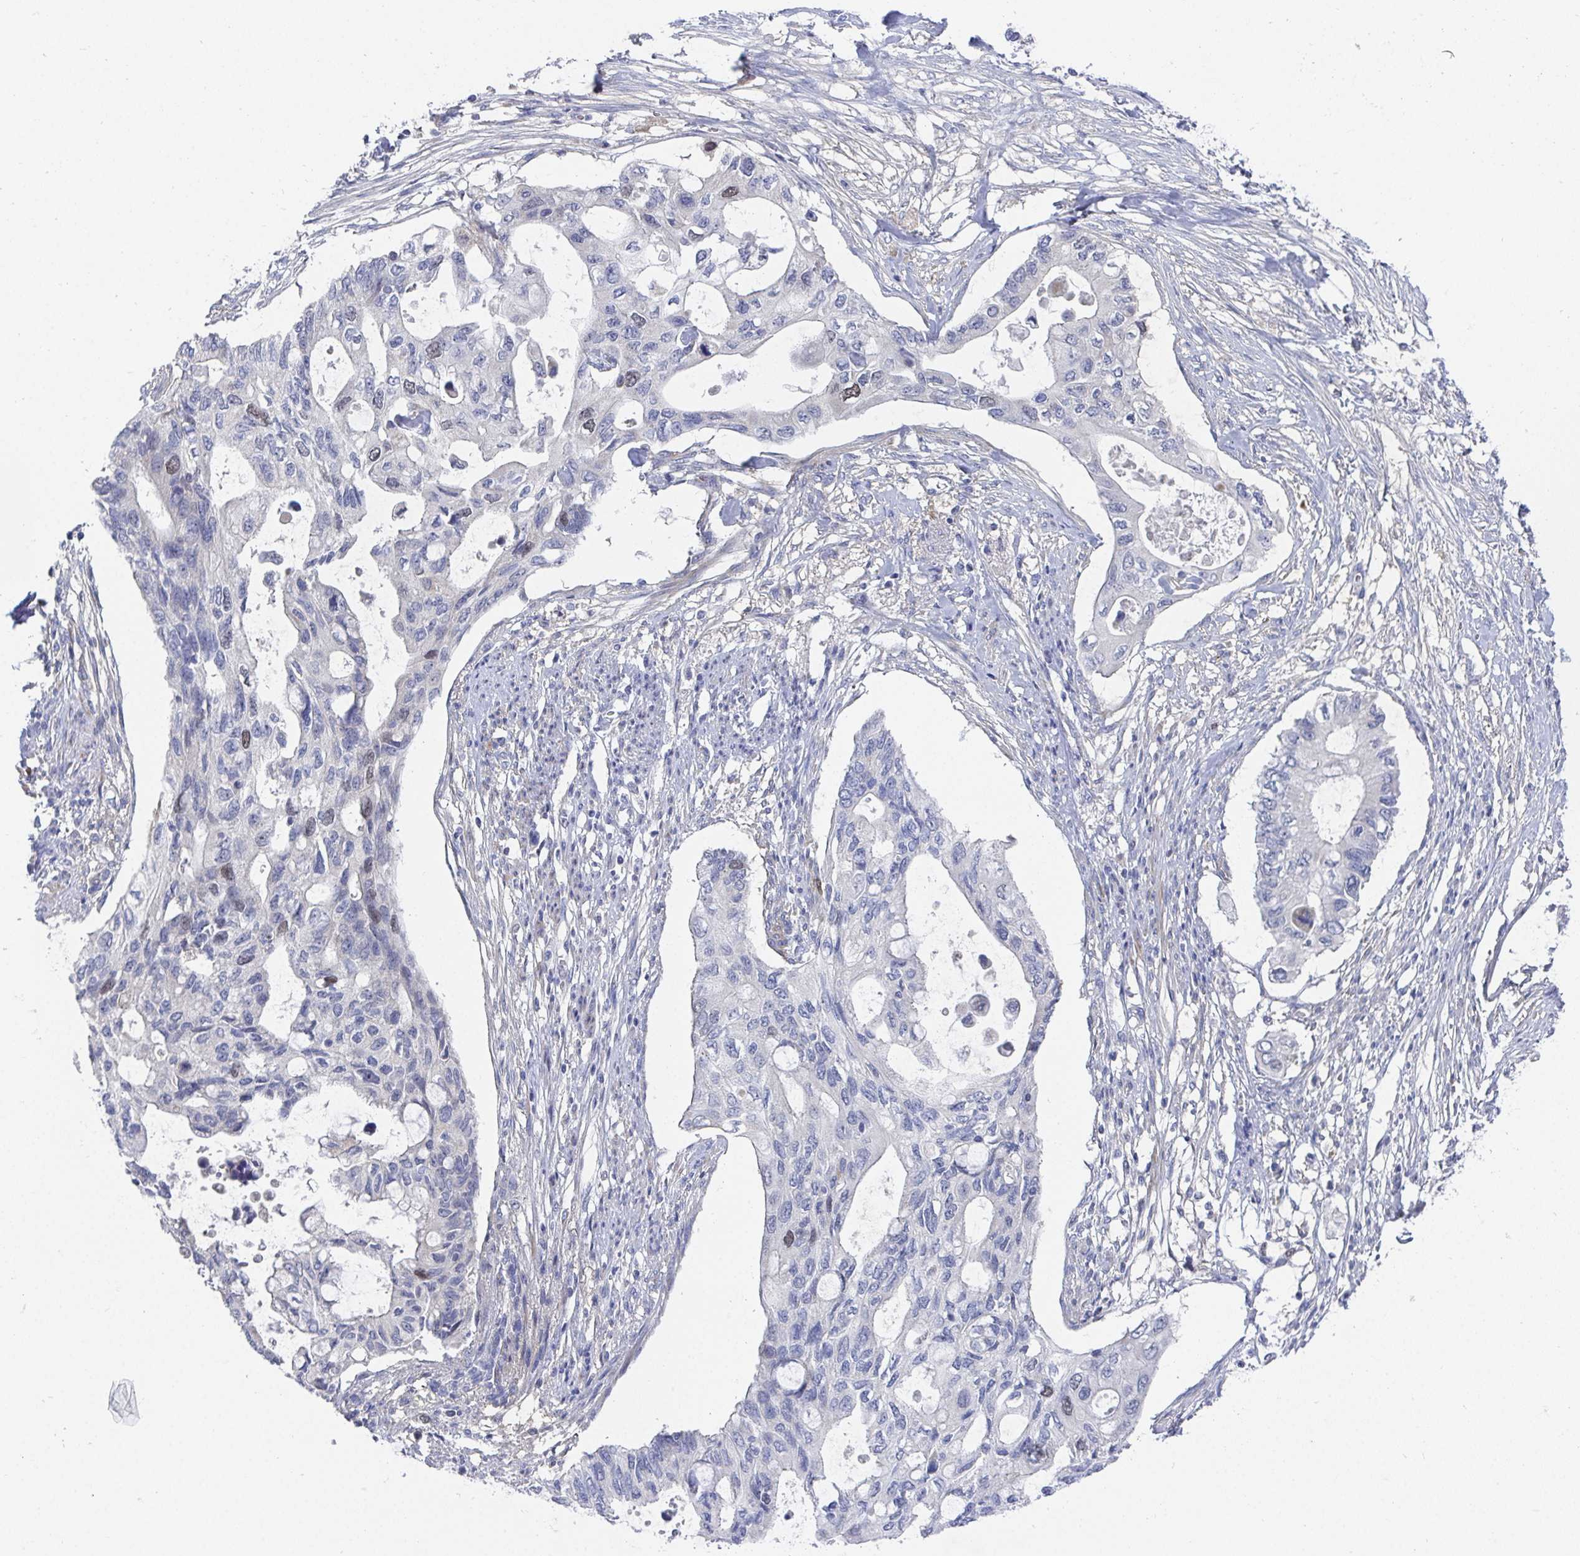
{"staining": {"intensity": "weak", "quantity": "<25%", "location": "nuclear"}, "tissue": "pancreatic cancer", "cell_type": "Tumor cells", "image_type": "cancer", "snomed": [{"axis": "morphology", "description": "Adenocarcinoma, NOS"}, {"axis": "topography", "description": "Pancreas"}], "caption": "There is no significant expression in tumor cells of pancreatic adenocarcinoma.", "gene": "ATP5F1C", "patient": {"sex": "female", "age": 63}}